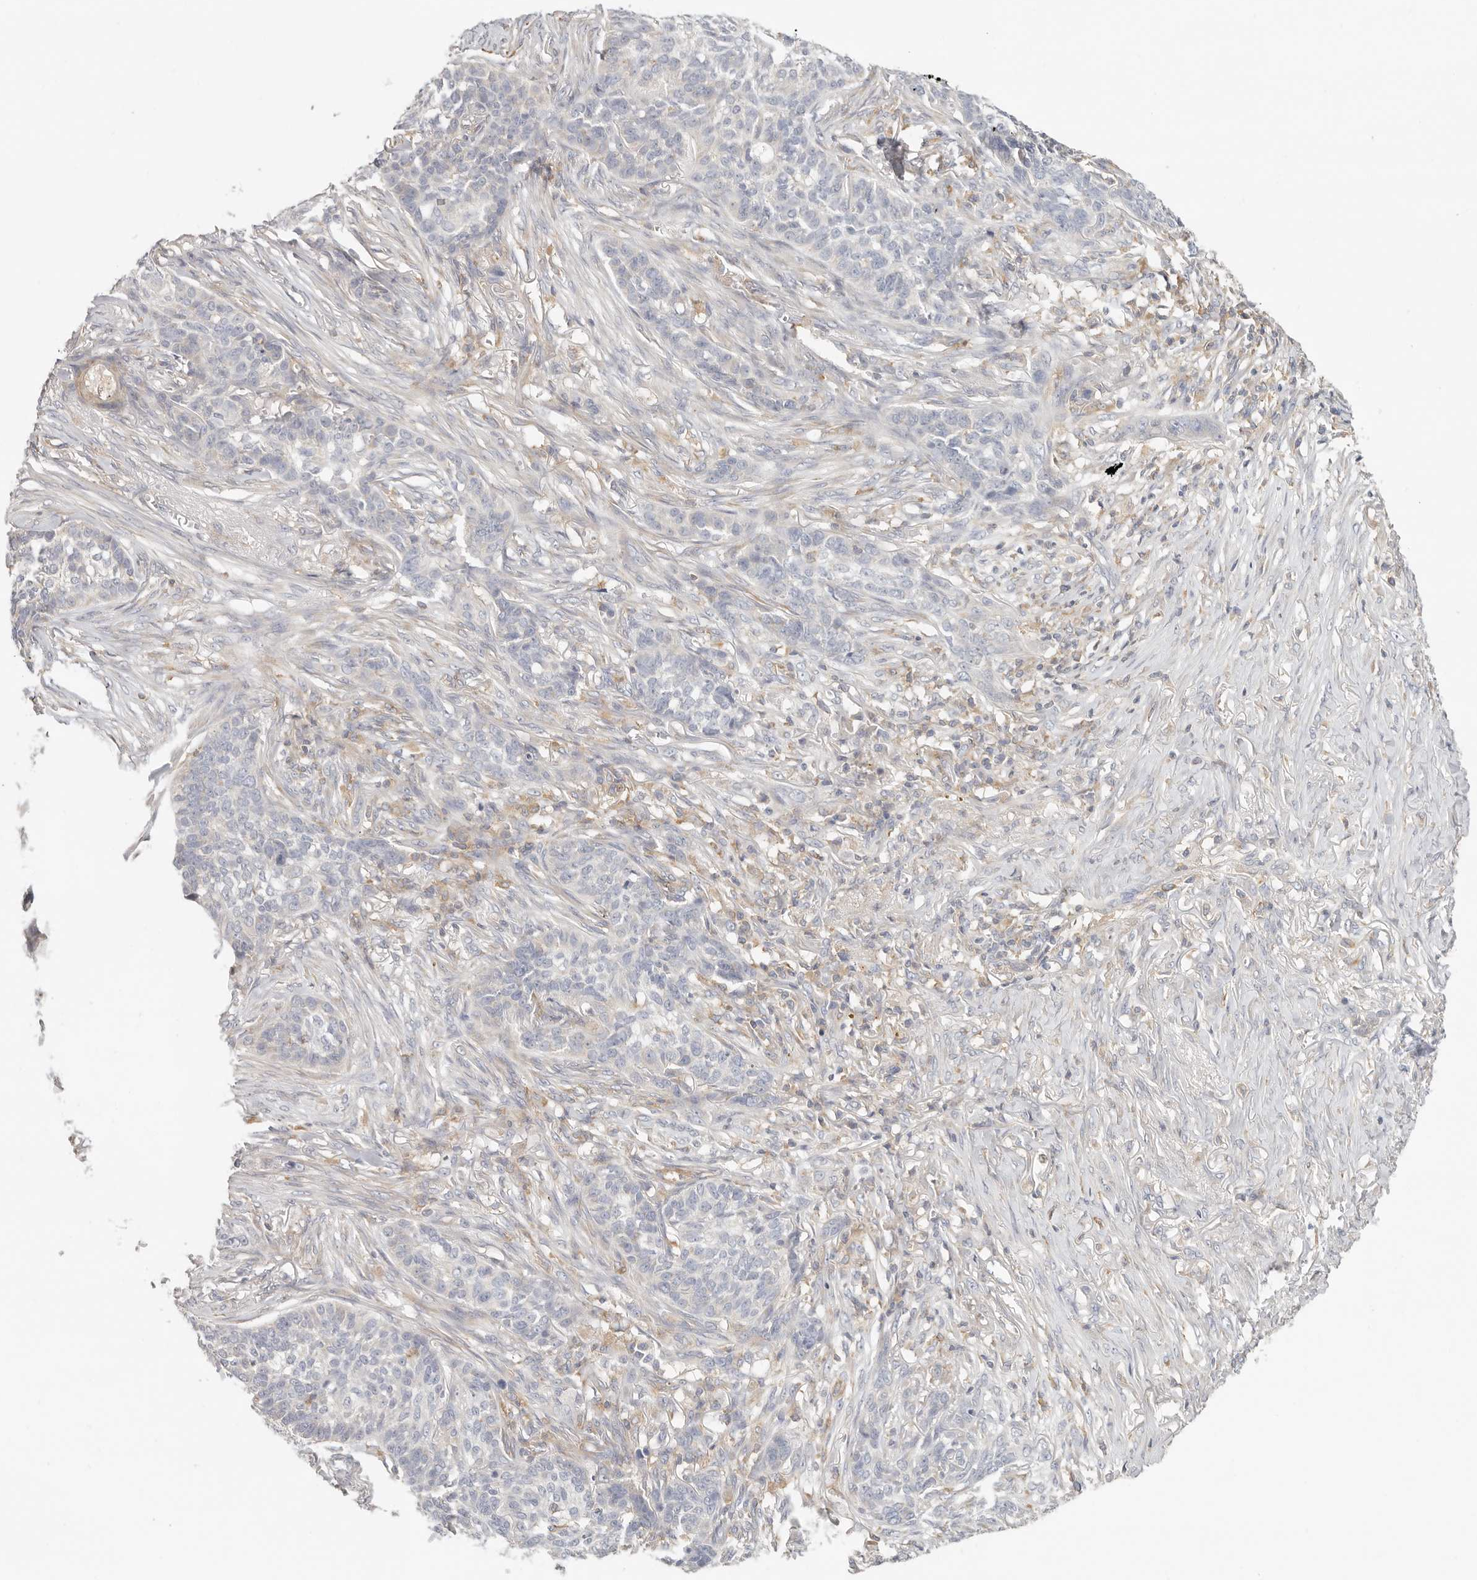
{"staining": {"intensity": "negative", "quantity": "none", "location": "none"}, "tissue": "skin cancer", "cell_type": "Tumor cells", "image_type": "cancer", "snomed": [{"axis": "morphology", "description": "Basal cell carcinoma"}, {"axis": "topography", "description": "Skin"}], "caption": "Tumor cells show no significant protein expression in skin cancer (basal cell carcinoma).", "gene": "ANXA9", "patient": {"sex": "male", "age": 85}}